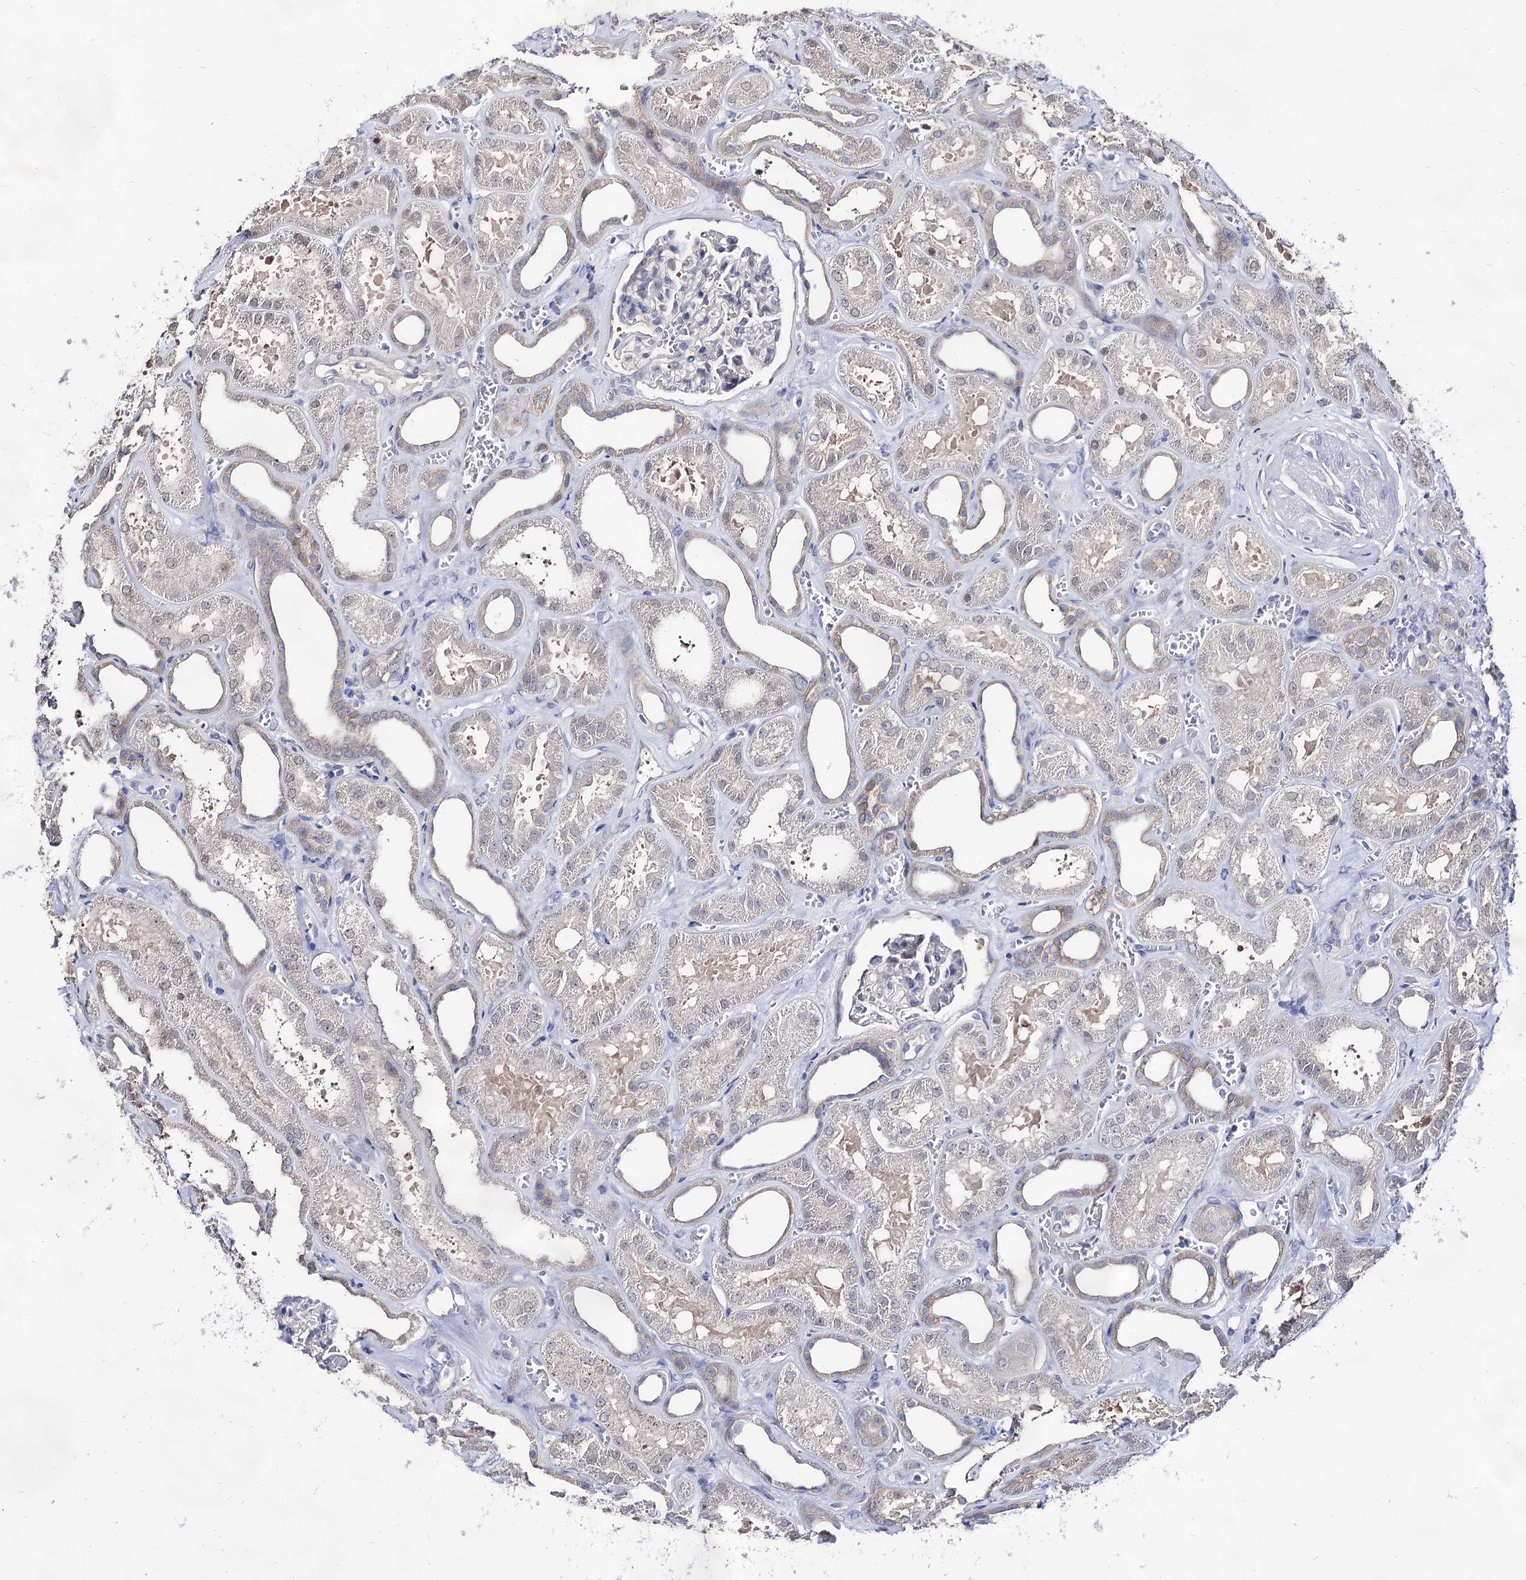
{"staining": {"intensity": "negative", "quantity": "none", "location": "none"}, "tissue": "kidney", "cell_type": "Cells in glomeruli", "image_type": "normal", "snomed": [{"axis": "morphology", "description": "Normal tissue, NOS"}, {"axis": "morphology", "description": "Adenocarcinoma, NOS"}, {"axis": "topography", "description": "Kidney"}], "caption": "Protein analysis of unremarkable kidney reveals no significant positivity in cells in glomeruli.", "gene": "ARFIP2", "patient": {"sex": "female", "age": 68}}